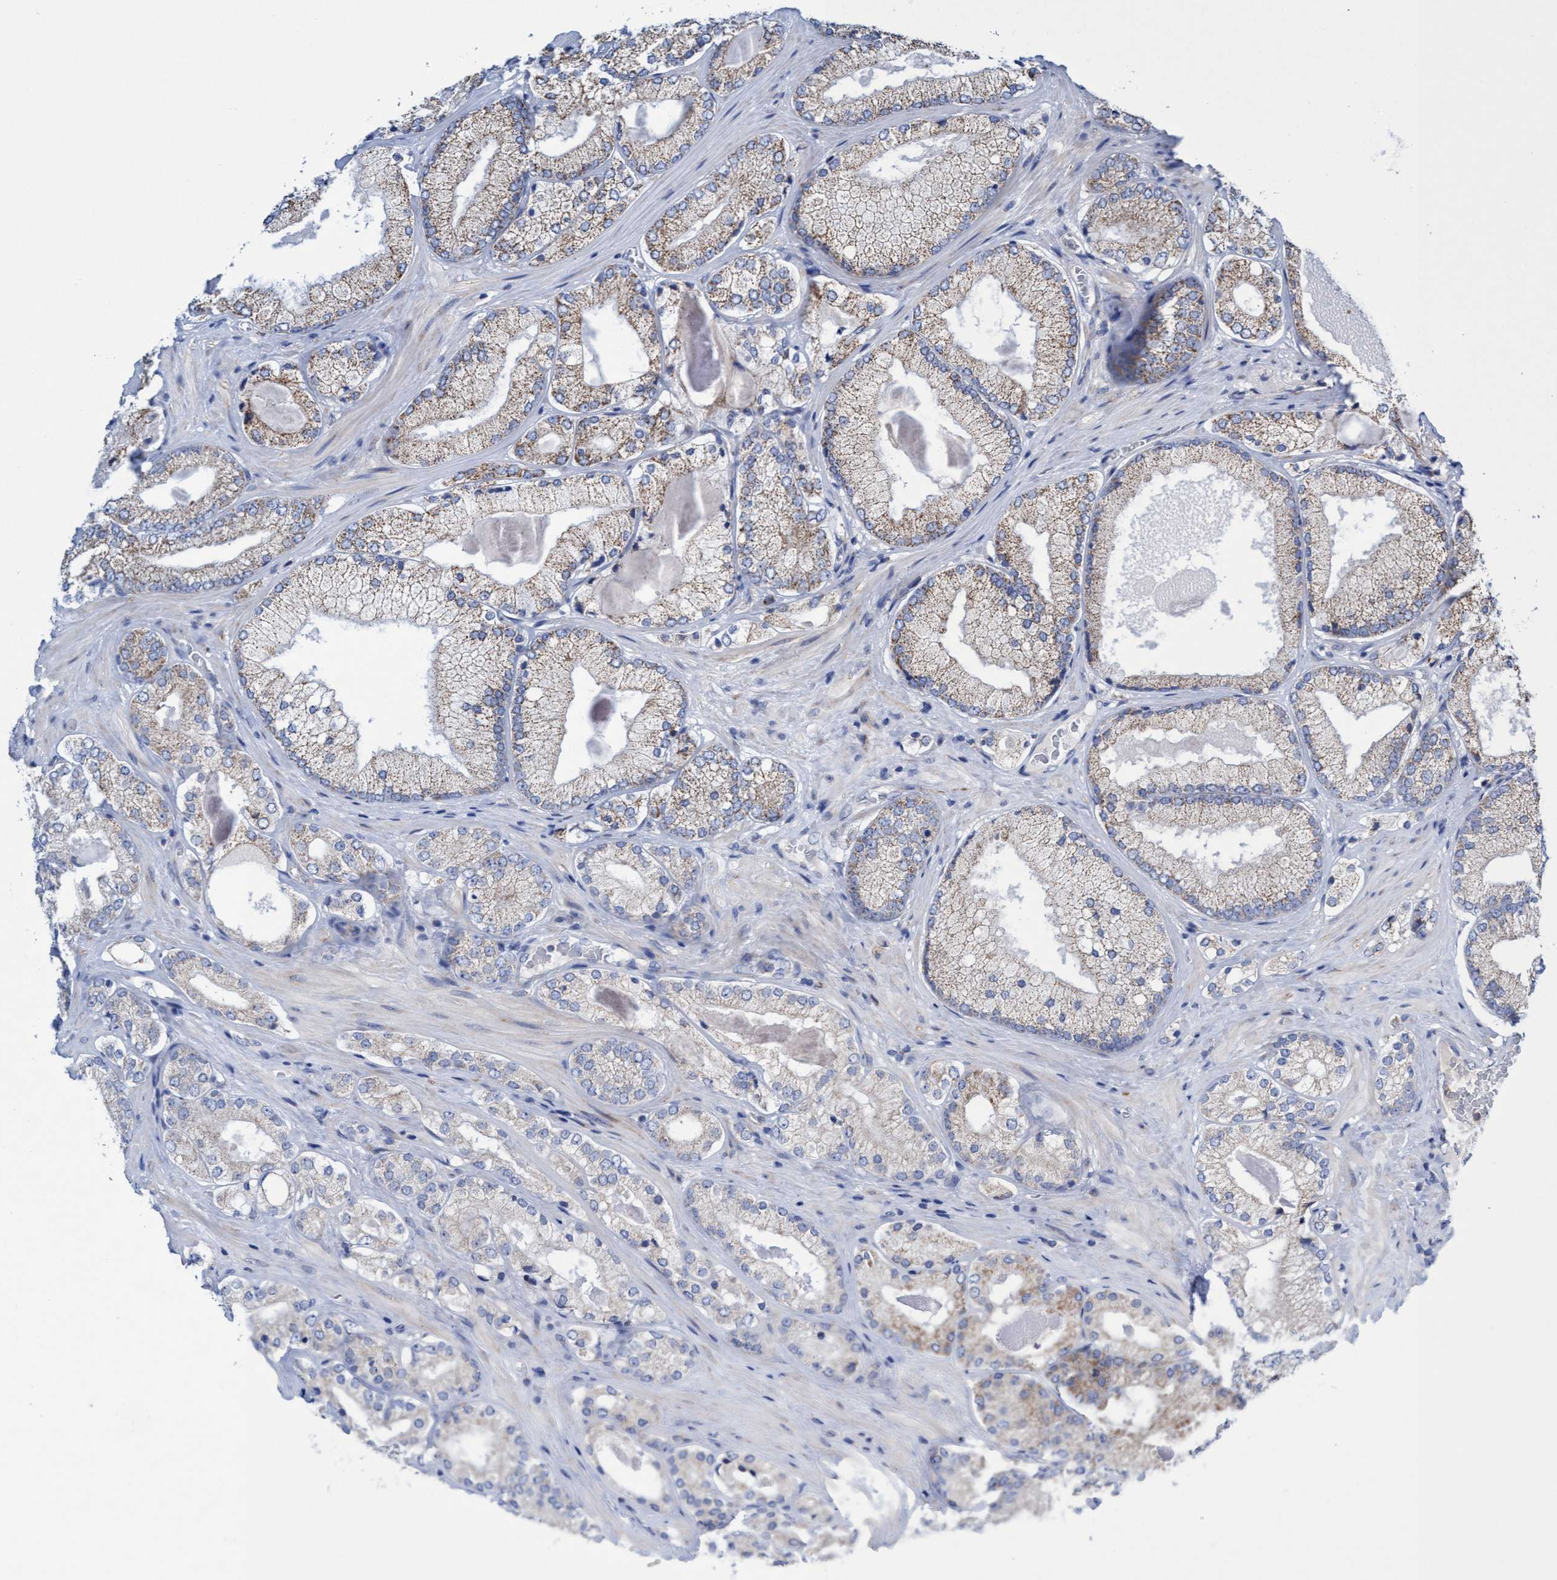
{"staining": {"intensity": "weak", "quantity": "25%-75%", "location": "cytoplasmic/membranous"}, "tissue": "prostate cancer", "cell_type": "Tumor cells", "image_type": "cancer", "snomed": [{"axis": "morphology", "description": "Adenocarcinoma, Low grade"}, {"axis": "topography", "description": "Prostate"}], "caption": "Immunohistochemistry staining of prostate adenocarcinoma (low-grade), which demonstrates low levels of weak cytoplasmic/membranous positivity in approximately 25%-75% of tumor cells indicating weak cytoplasmic/membranous protein expression. The staining was performed using DAB (3,3'-diaminobenzidine) (brown) for protein detection and nuclei were counterstained in hematoxylin (blue).", "gene": "ZNF750", "patient": {"sex": "male", "age": 65}}